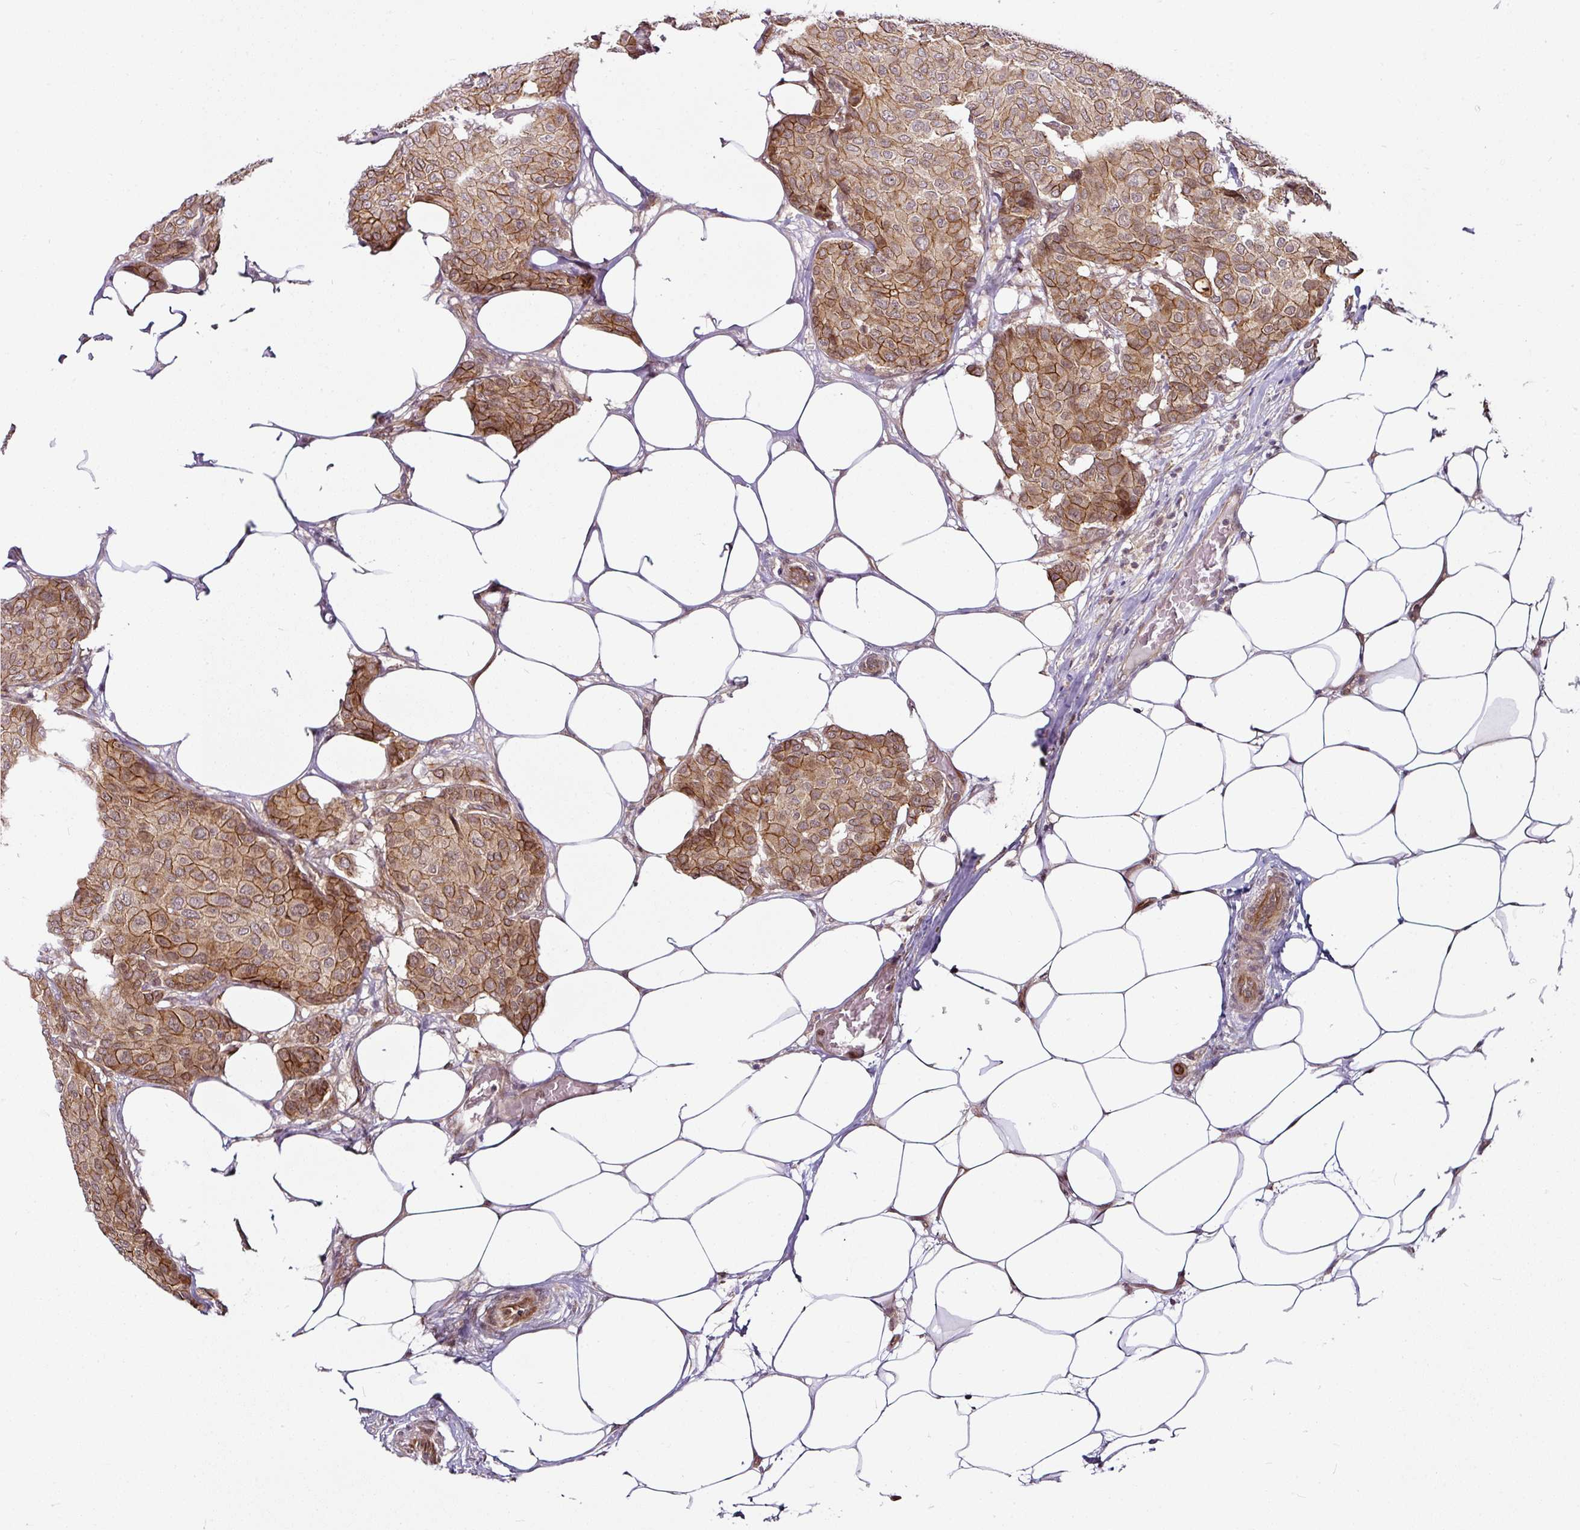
{"staining": {"intensity": "moderate", "quantity": ">75%", "location": "cytoplasmic/membranous"}, "tissue": "breast cancer", "cell_type": "Tumor cells", "image_type": "cancer", "snomed": [{"axis": "morphology", "description": "Duct carcinoma"}, {"axis": "topography", "description": "Breast"}], "caption": "Brown immunohistochemical staining in human breast cancer shows moderate cytoplasmic/membranous staining in about >75% of tumor cells.", "gene": "DCAF13", "patient": {"sex": "female", "age": 75}}